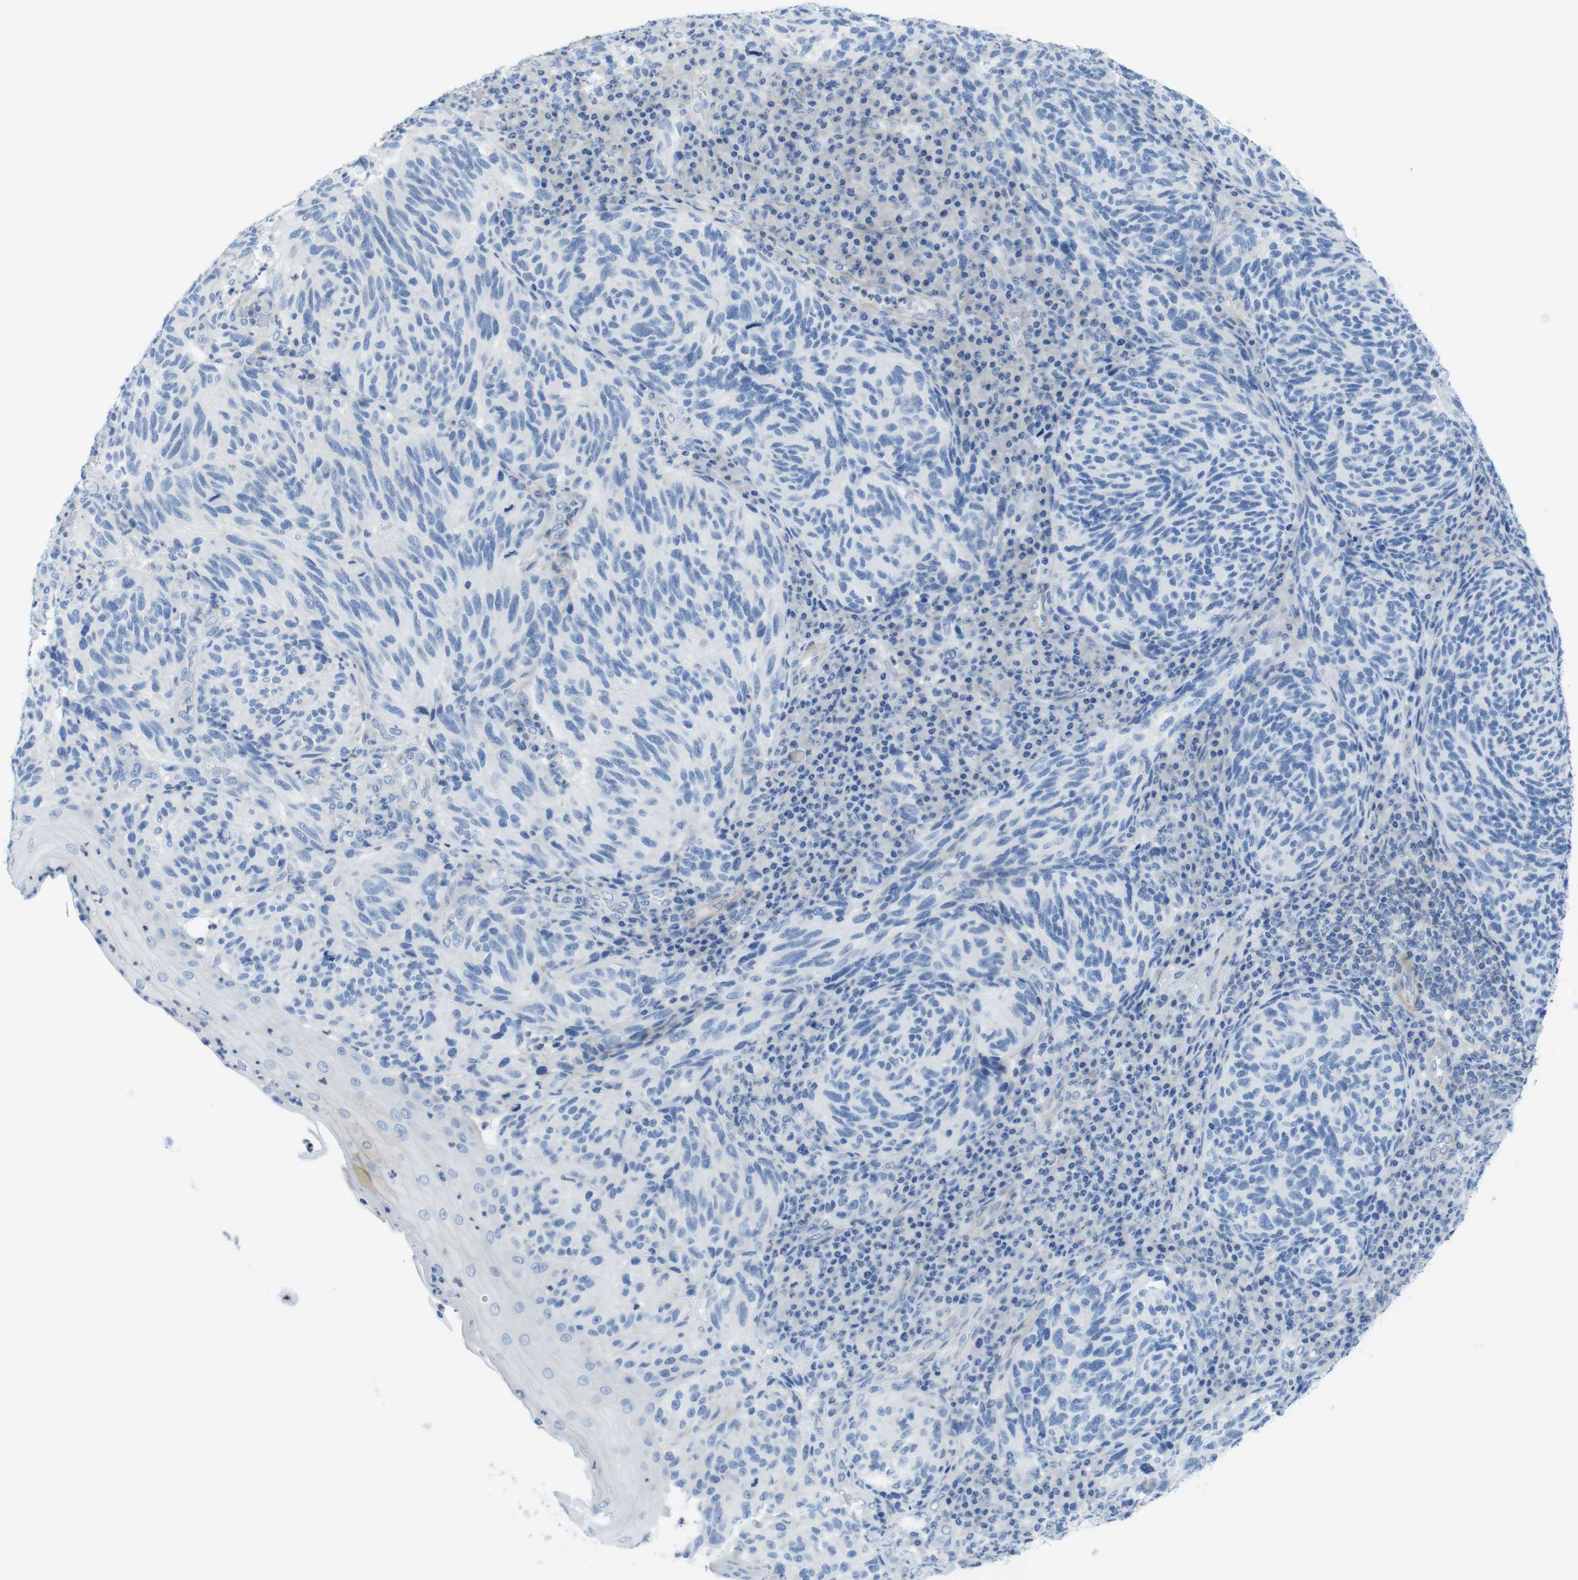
{"staining": {"intensity": "negative", "quantity": "none", "location": "none"}, "tissue": "melanoma", "cell_type": "Tumor cells", "image_type": "cancer", "snomed": [{"axis": "morphology", "description": "Malignant melanoma, NOS"}, {"axis": "topography", "description": "Skin"}], "caption": "Tumor cells are negative for protein expression in human melanoma. Brightfield microscopy of immunohistochemistry (IHC) stained with DAB (3,3'-diaminobenzidine) (brown) and hematoxylin (blue), captured at high magnification.", "gene": "ASIC5", "patient": {"sex": "female", "age": 73}}